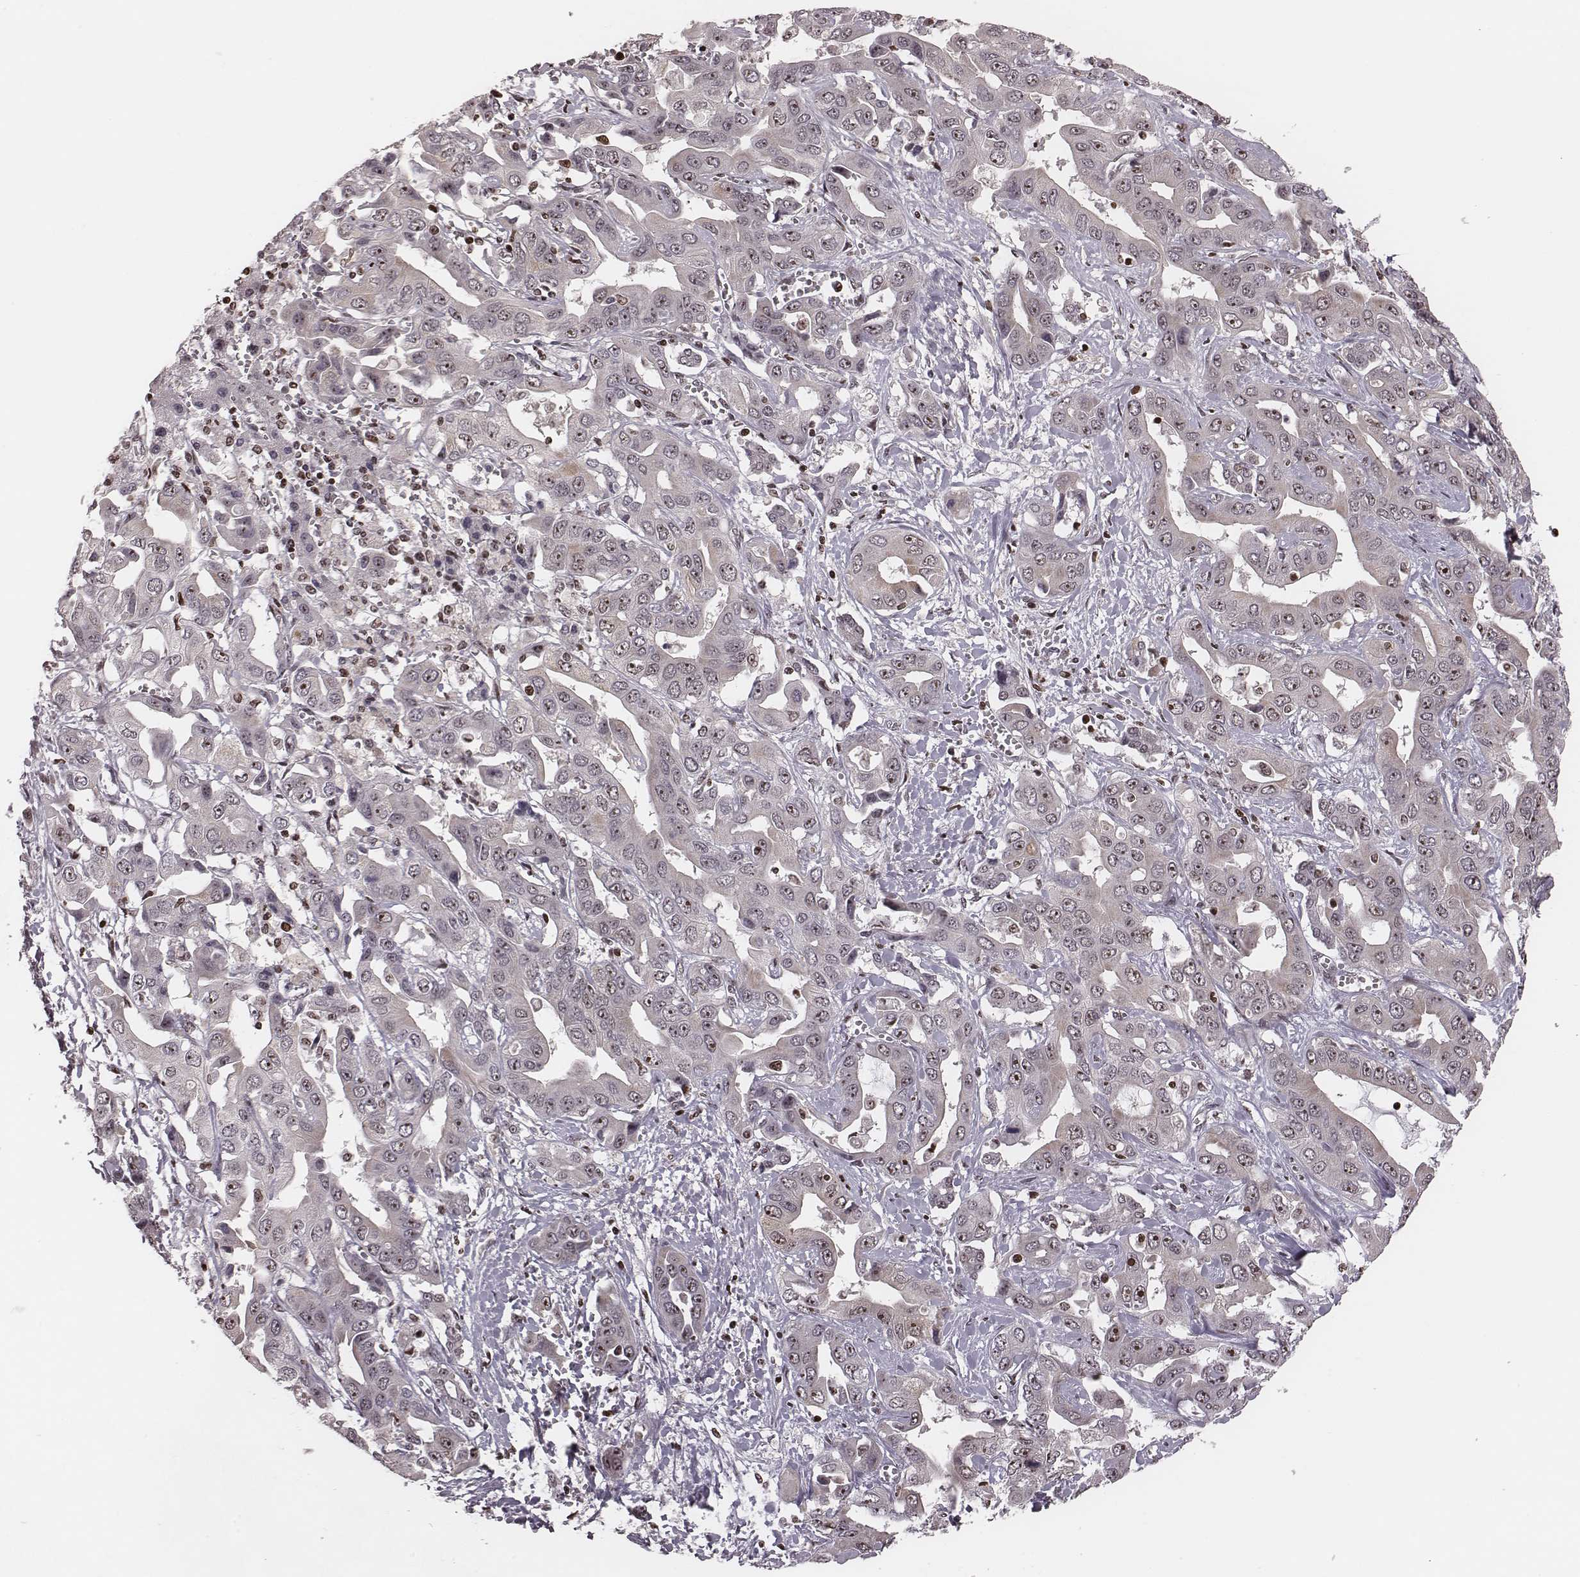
{"staining": {"intensity": "weak", "quantity": "25%-75%", "location": "cytoplasmic/membranous,nuclear"}, "tissue": "liver cancer", "cell_type": "Tumor cells", "image_type": "cancer", "snomed": [{"axis": "morphology", "description": "Cholangiocarcinoma"}, {"axis": "topography", "description": "Liver"}], "caption": "Tumor cells reveal low levels of weak cytoplasmic/membranous and nuclear positivity in approximately 25%-75% of cells in cholangiocarcinoma (liver). Nuclei are stained in blue.", "gene": "VRK3", "patient": {"sex": "female", "age": 52}}